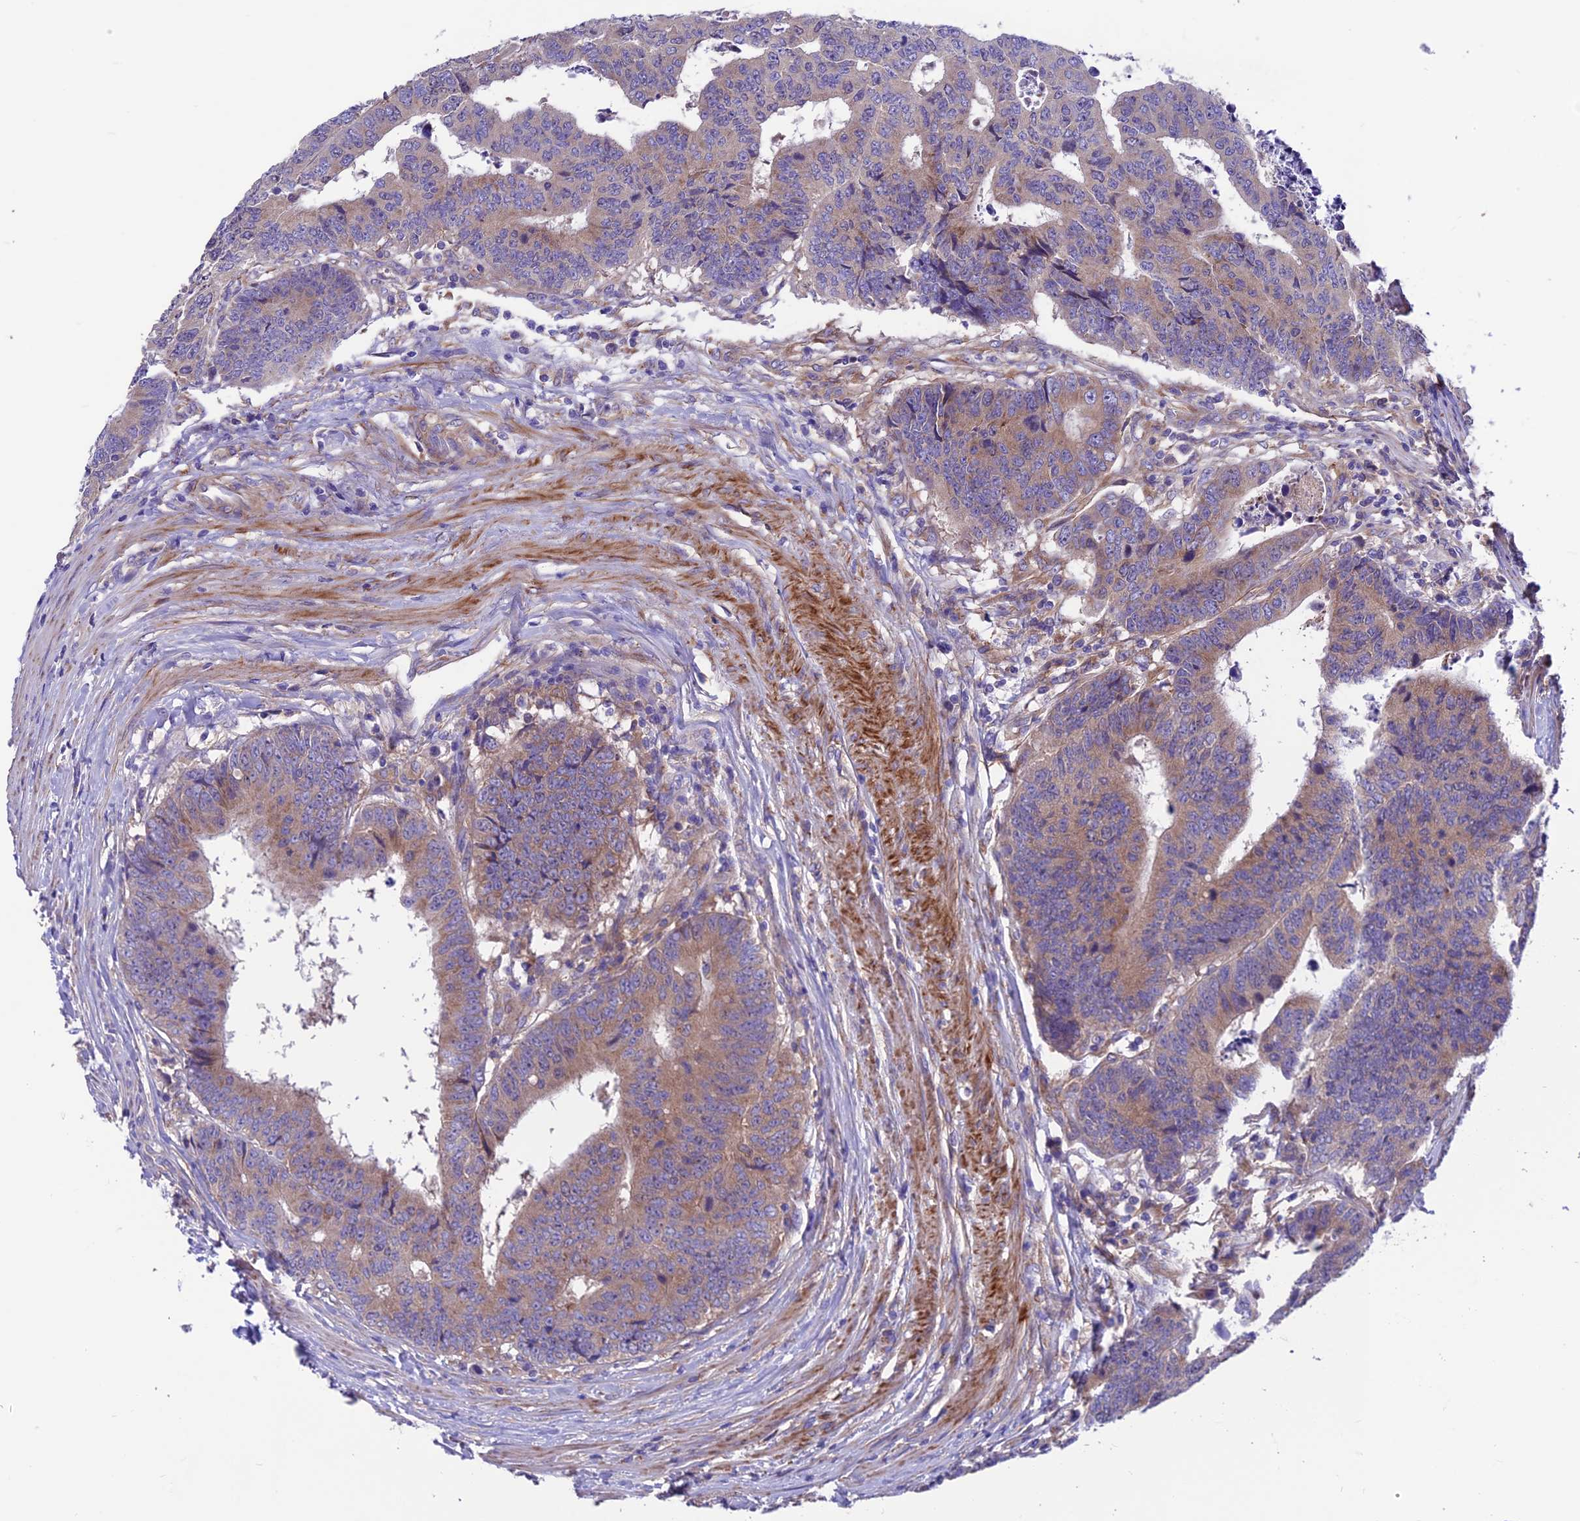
{"staining": {"intensity": "weak", "quantity": ">75%", "location": "cytoplasmic/membranous"}, "tissue": "colorectal cancer", "cell_type": "Tumor cells", "image_type": "cancer", "snomed": [{"axis": "morphology", "description": "Adenocarcinoma, NOS"}, {"axis": "topography", "description": "Rectum"}], "caption": "IHC of human colorectal cancer exhibits low levels of weak cytoplasmic/membranous expression in approximately >75% of tumor cells.", "gene": "VPS16", "patient": {"sex": "male", "age": 84}}